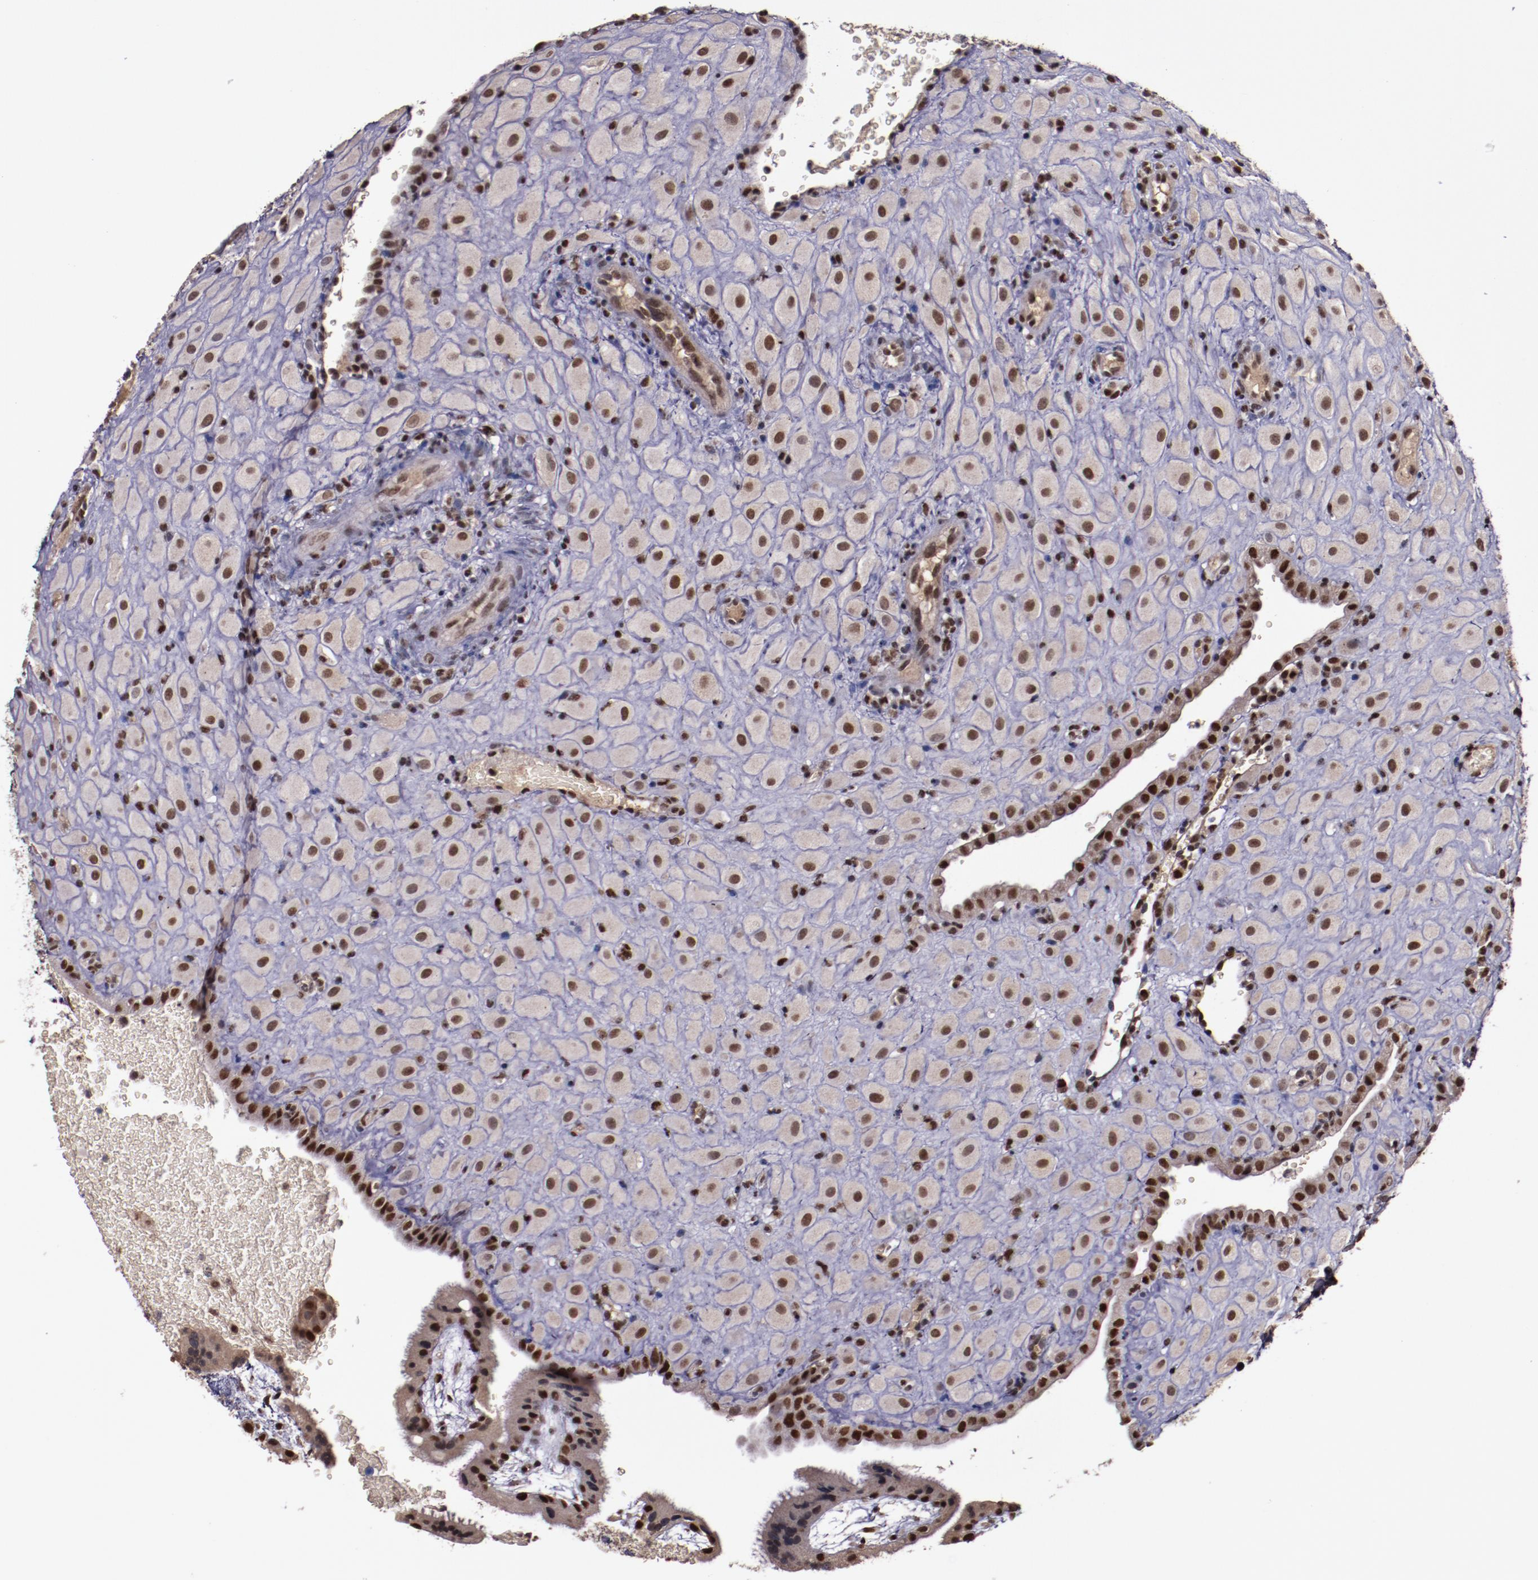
{"staining": {"intensity": "strong", "quantity": ">75%", "location": "nuclear"}, "tissue": "placenta", "cell_type": "Decidual cells", "image_type": "normal", "snomed": [{"axis": "morphology", "description": "Normal tissue, NOS"}, {"axis": "topography", "description": "Placenta"}], "caption": "This image exhibits immunohistochemistry staining of unremarkable placenta, with high strong nuclear positivity in approximately >75% of decidual cells.", "gene": "CHEK2", "patient": {"sex": "female", "age": 19}}